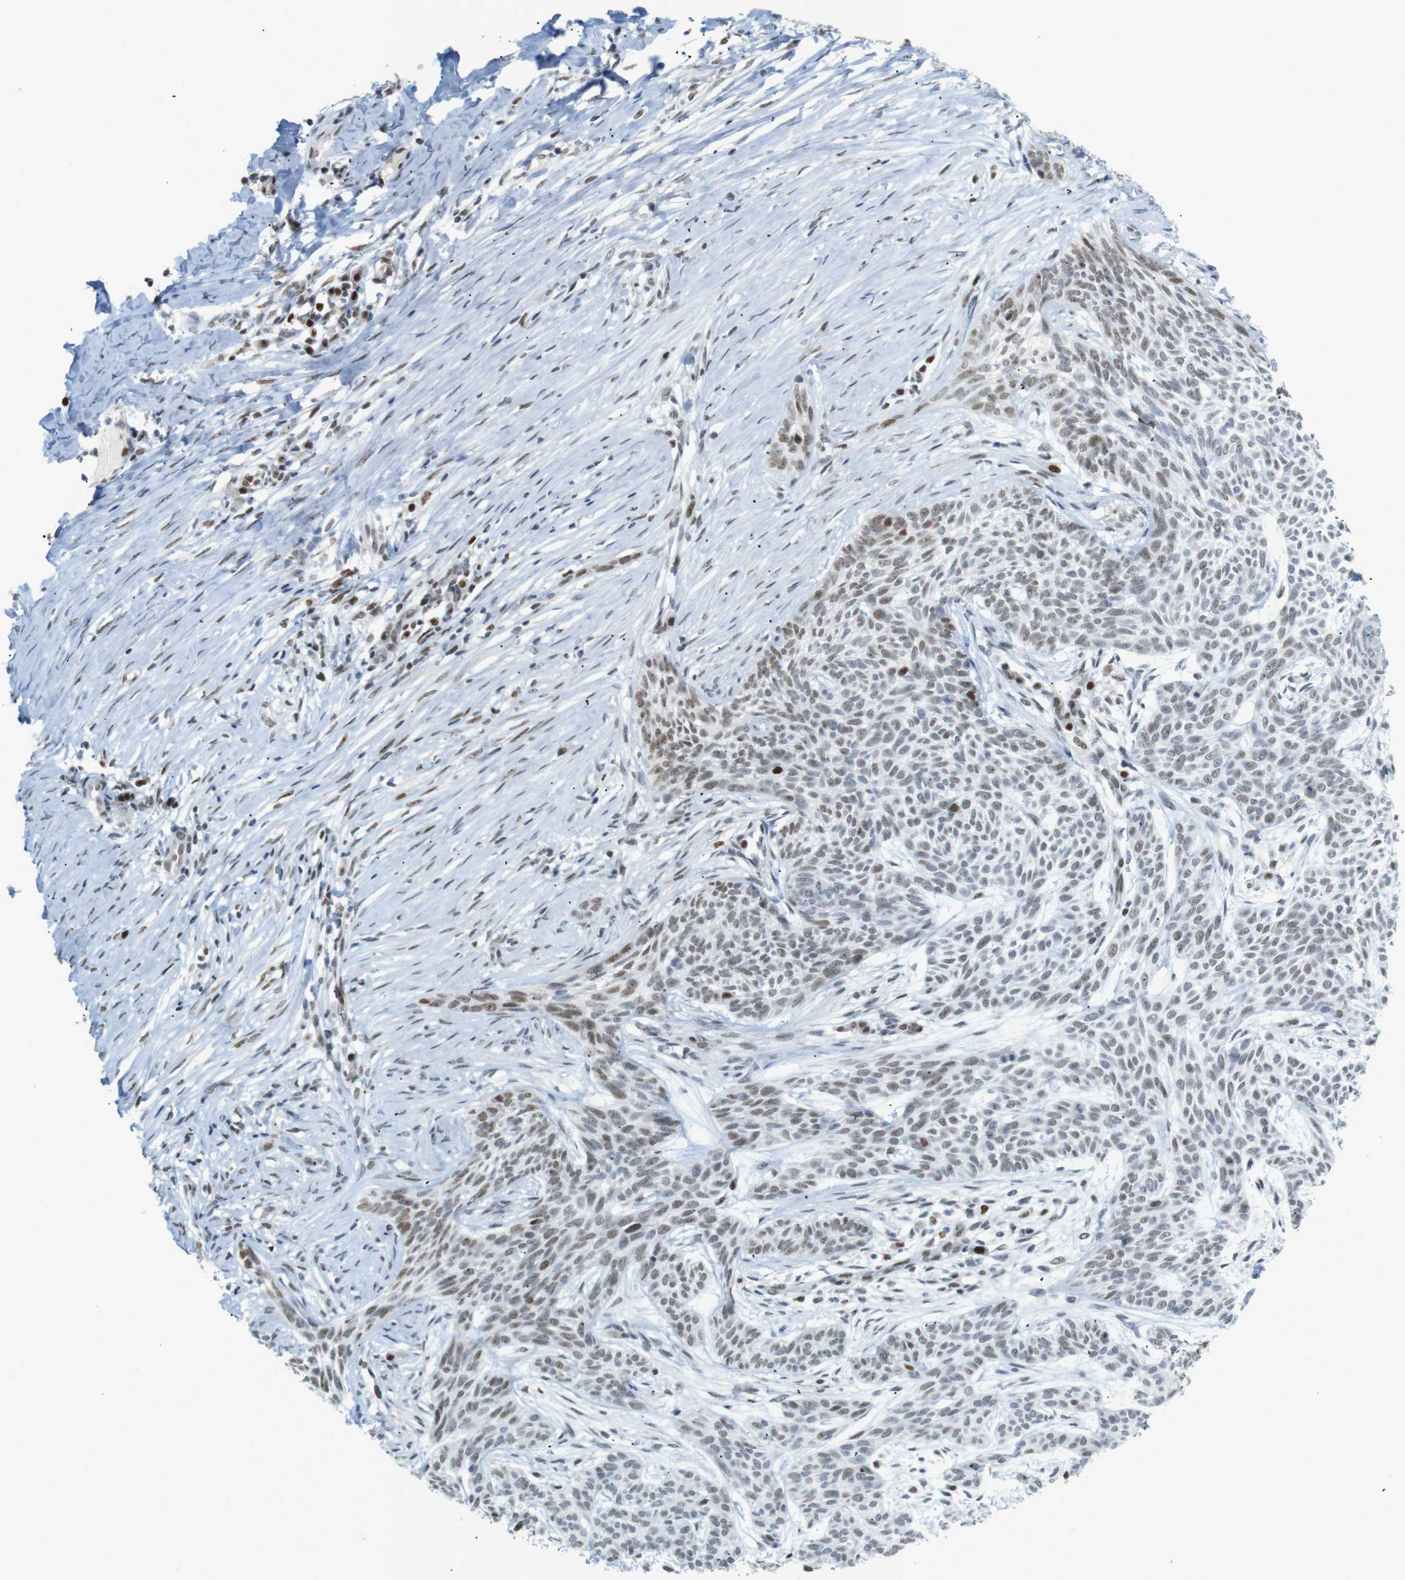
{"staining": {"intensity": "weak", "quantity": ">75%", "location": "nuclear"}, "tissue": "skin cancer", "cell_type": "Tumor cells", "image_type": "cancer", "snomed": [{"axis": "morphology", "description": "Basal cell carcinoma"}, {"axis": "topography", "description": "Skin"}], "caption": "Immunohistochemical staining of human skin basal cell carcinoma shows low levels of weak nuclear protein staining in approximately >75% of tumor cells.", "gene": "RIOX2", "patient": {"sex": "female", "age": 59}}